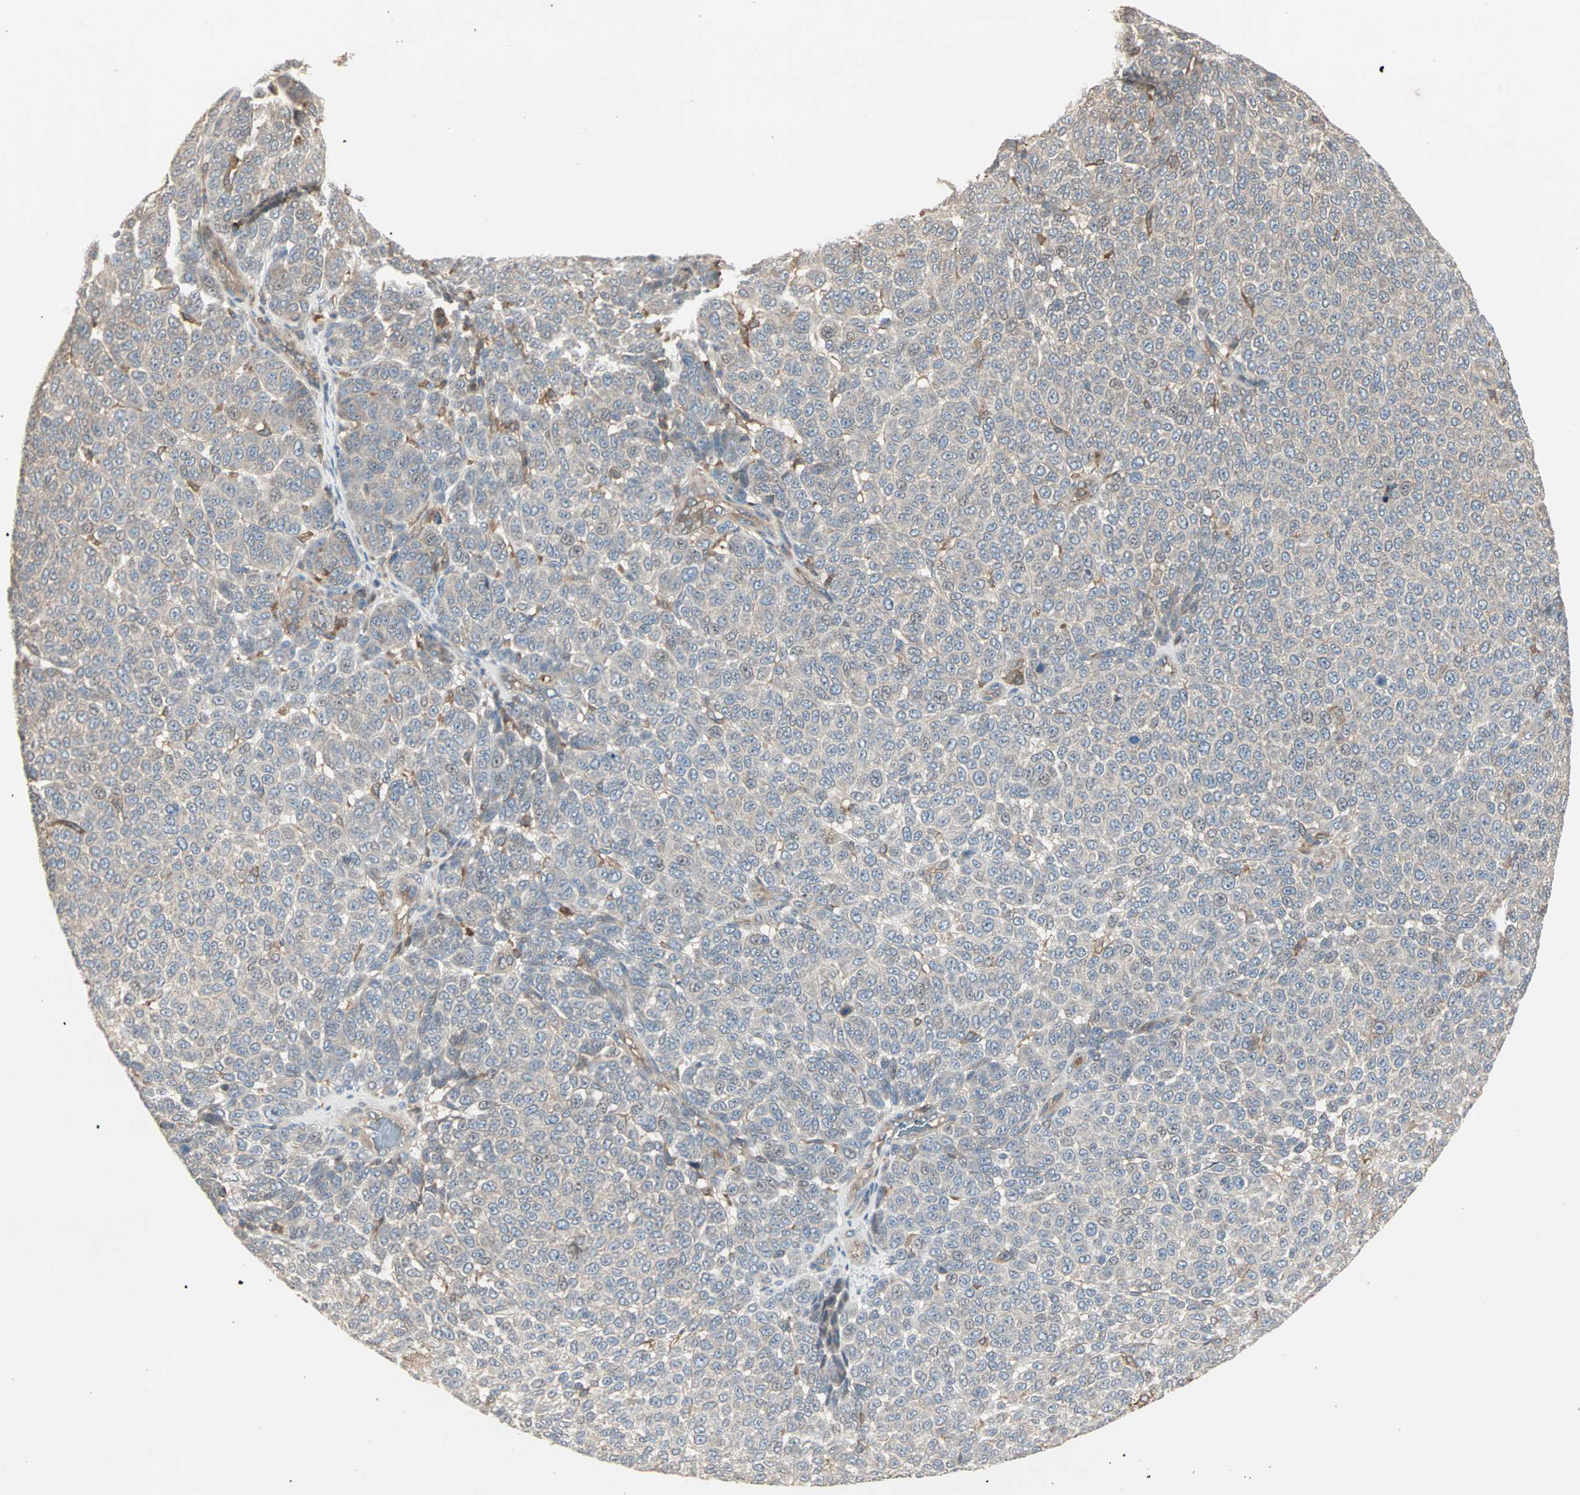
{"staining": {"intensity": "weak", "quantity": "<25%", "location": "cytoplasmic/membranous"}, "tissue": "melanoma", "cell_type": "Tumor cells", "image_type": "cancer", "snomed": [{"axis": "morphology", "description": "Malignant melanoma, NOS"}, {"axis": "topography", "description": "Skin"}], "caption": "Melanoma stained for a protein using immunohistochemistry shows no expression tumor cells.", "gene": "GNAI2", "patient": {"sex": "male", "age": 59}}